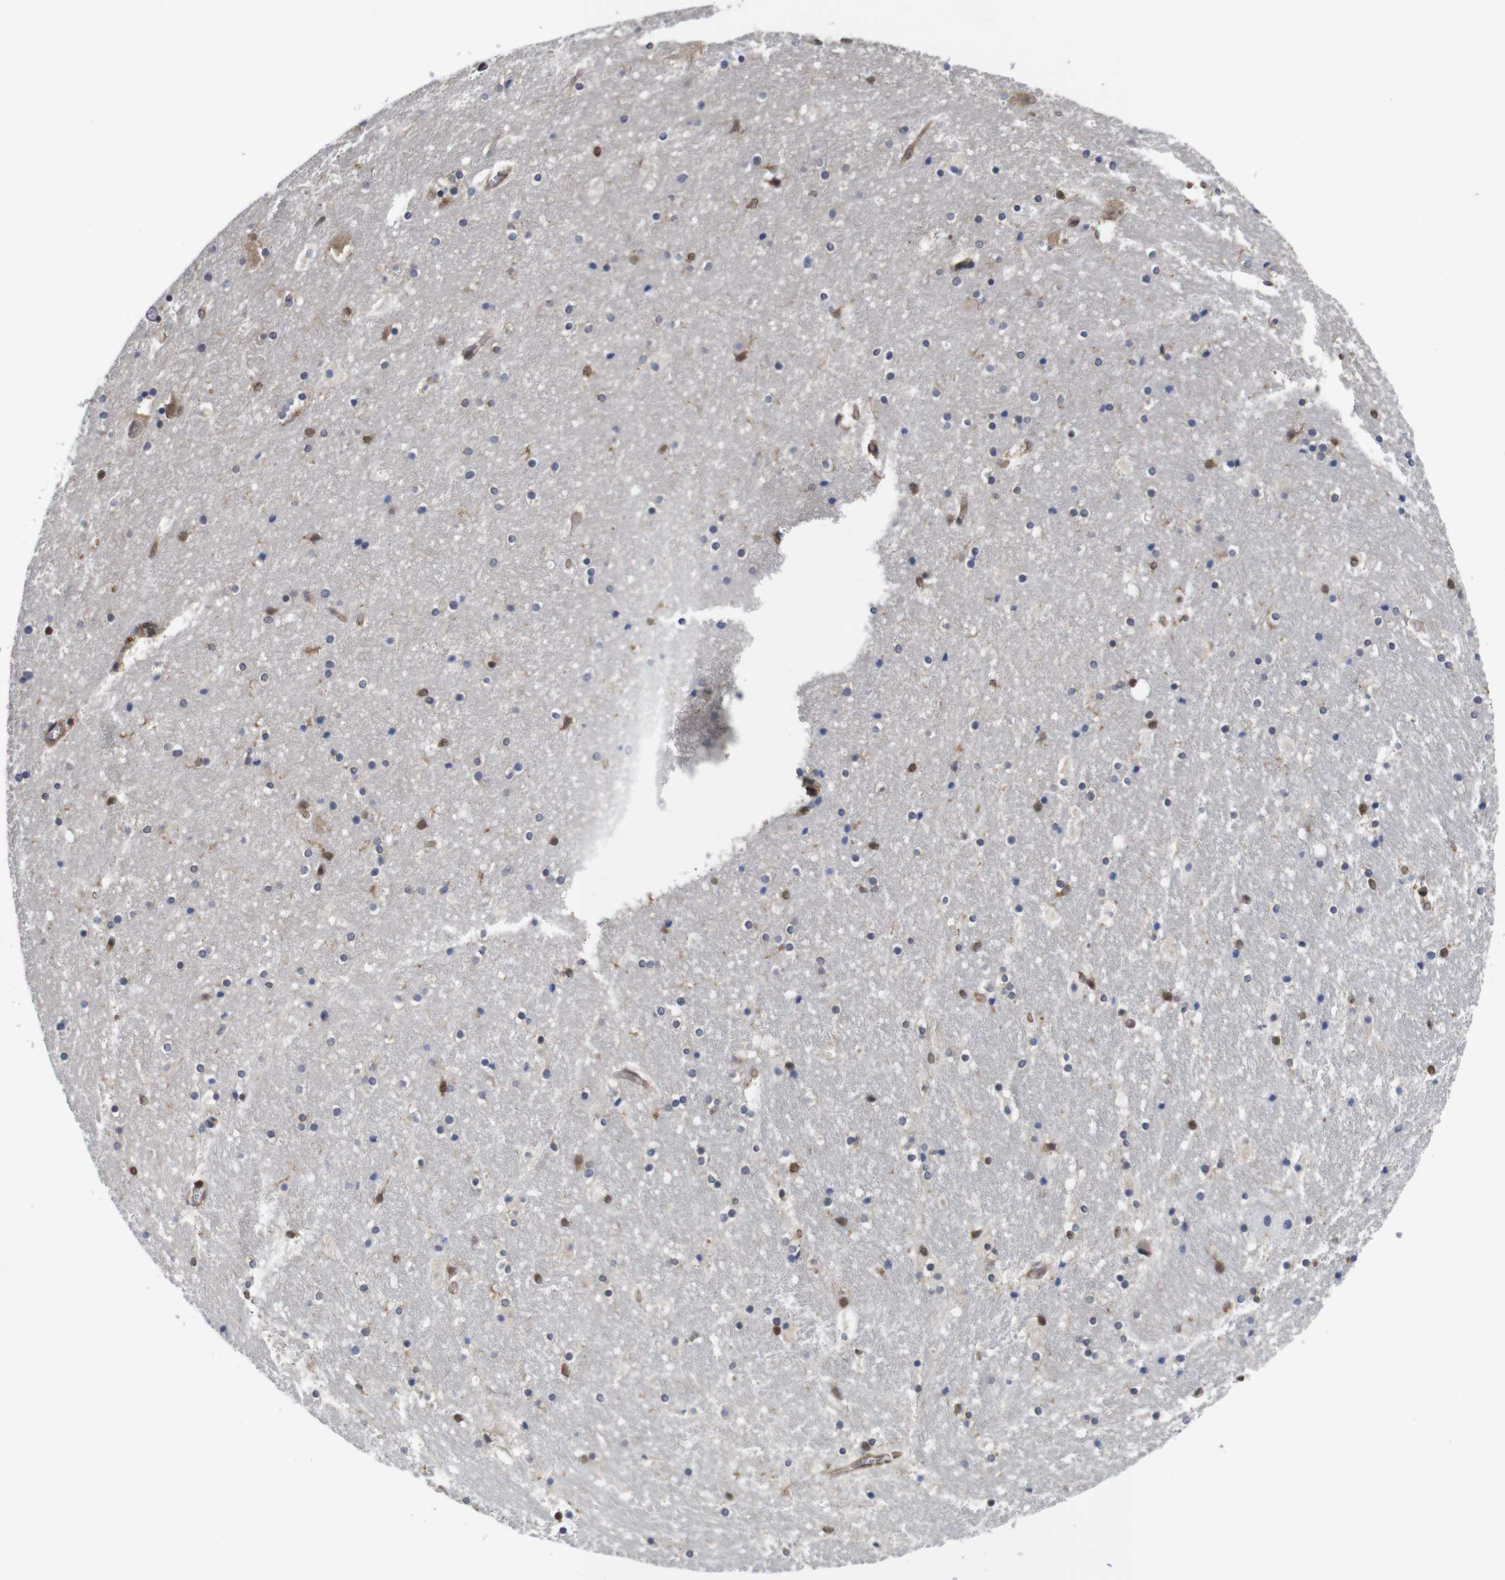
{"staining": {"intensity": "moderate", "quantity": "<25%", "location": "cytoplasmic/membranous,nuclear"}, "tissue": "hippocampus", "cell_type": "Glial cells", "image_type": "normal", "snomed": [{"axis": "morphology", "description": "Normal tissue, NOS"}, {"axis": "topography", "description": "Hippocampus"}], "caption": "Immunohistochemistry histopathology image of unremarkable hippocampus stained for a protein (brown), which shows low levels of moderate cytoplasmic/membranous,nuclear staining in about <25% of glial cells.", "gene": "SUMO3", "patient": {"sex": "male", "age": 45}}